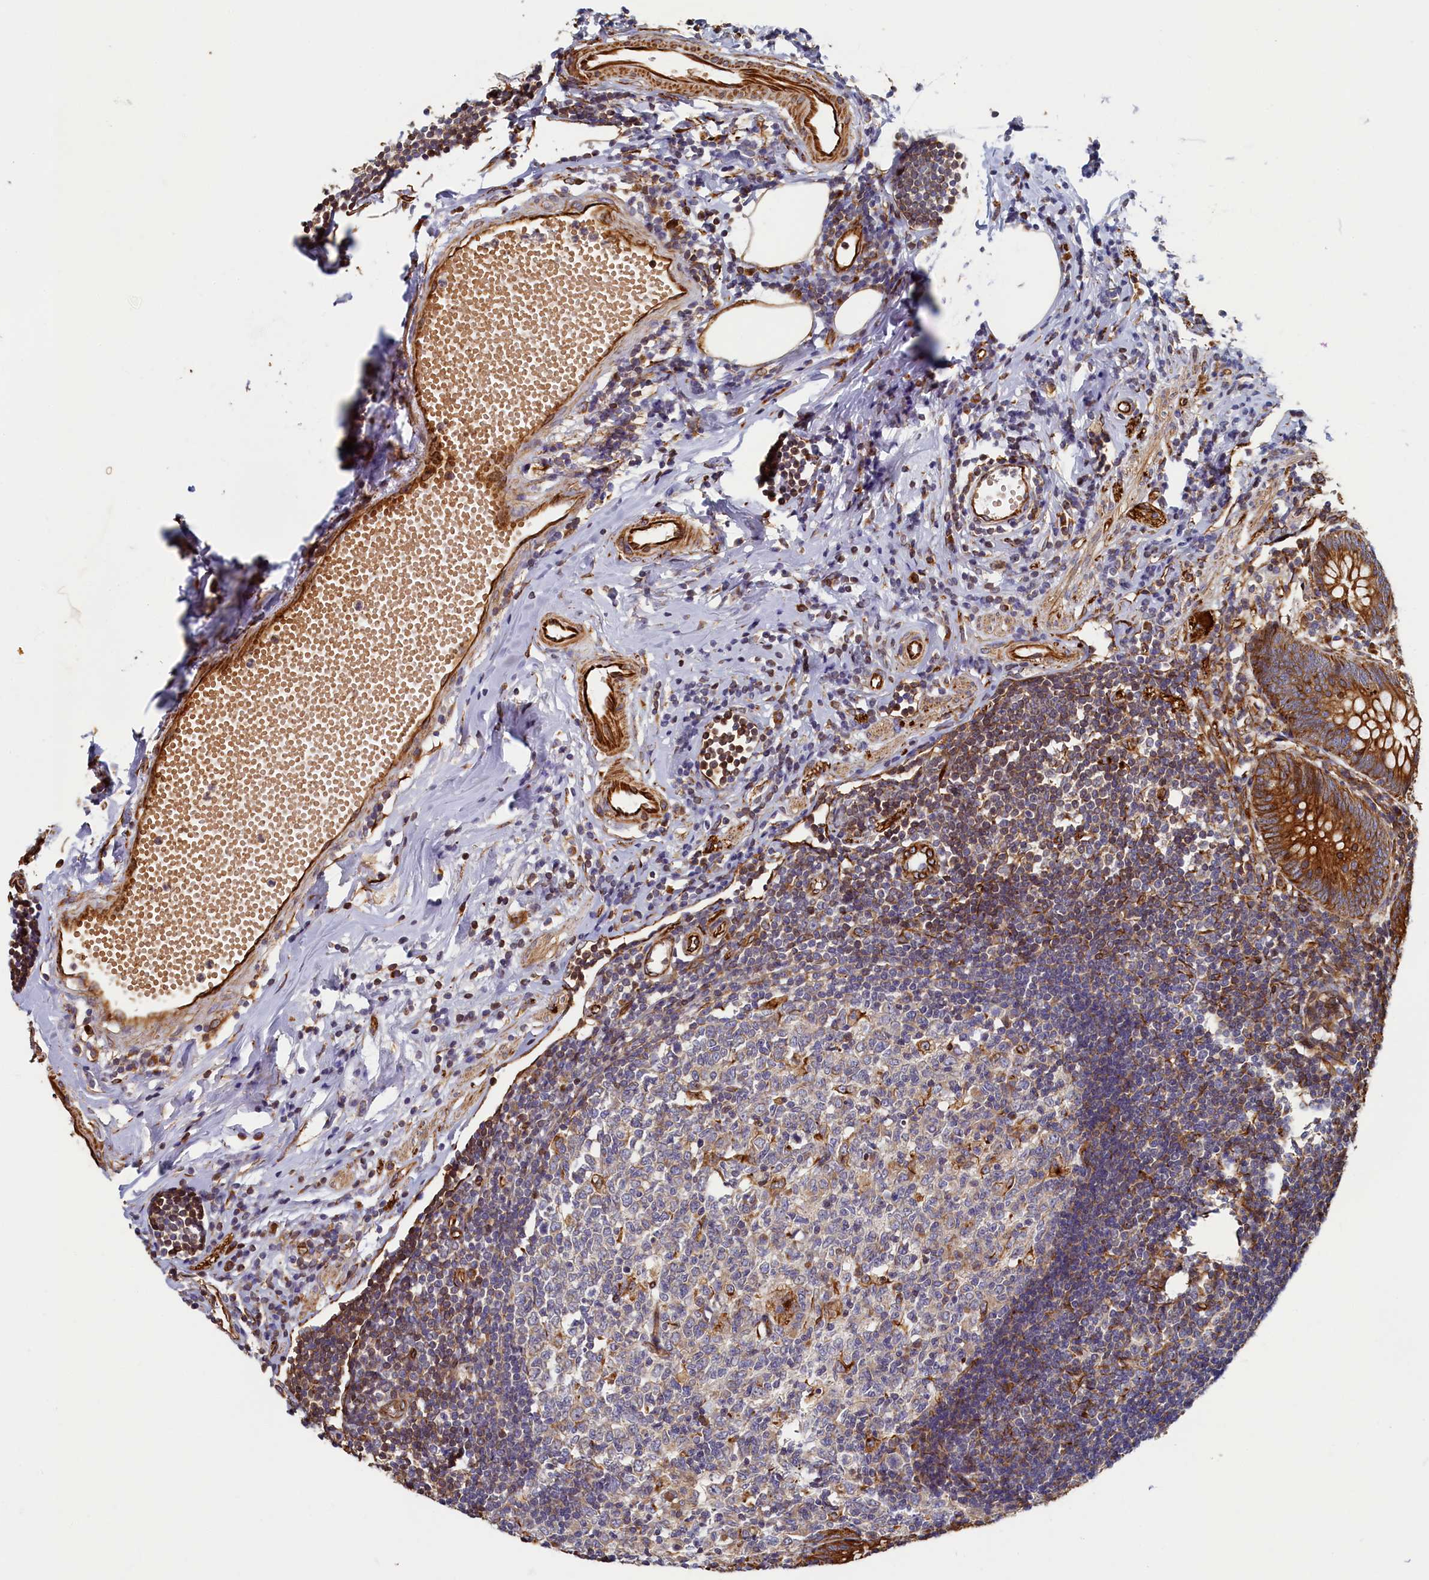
{"staining": {"intensity": "strong", "quantity": ">75%", "location": "cytoplasmic/membranous"}, "tissue": "appendix", "cell_type": "Glandular cells", "image_type": "normal", "snomed": [{"axis": "morphology", "description": "Normal tissue, NOS"}, {"axis": "topography", "description": "Appendix"}], "caption": "DAB (3,3'-diaminobenzidine) immunohistochemical staining of unremarkable appendix demonstrates strong cytoplasmic/membranous protein expression in approximately >75% of glandular cells.", "gene": "LRRC57", "patient": {"sex": "female", "age": 54}}